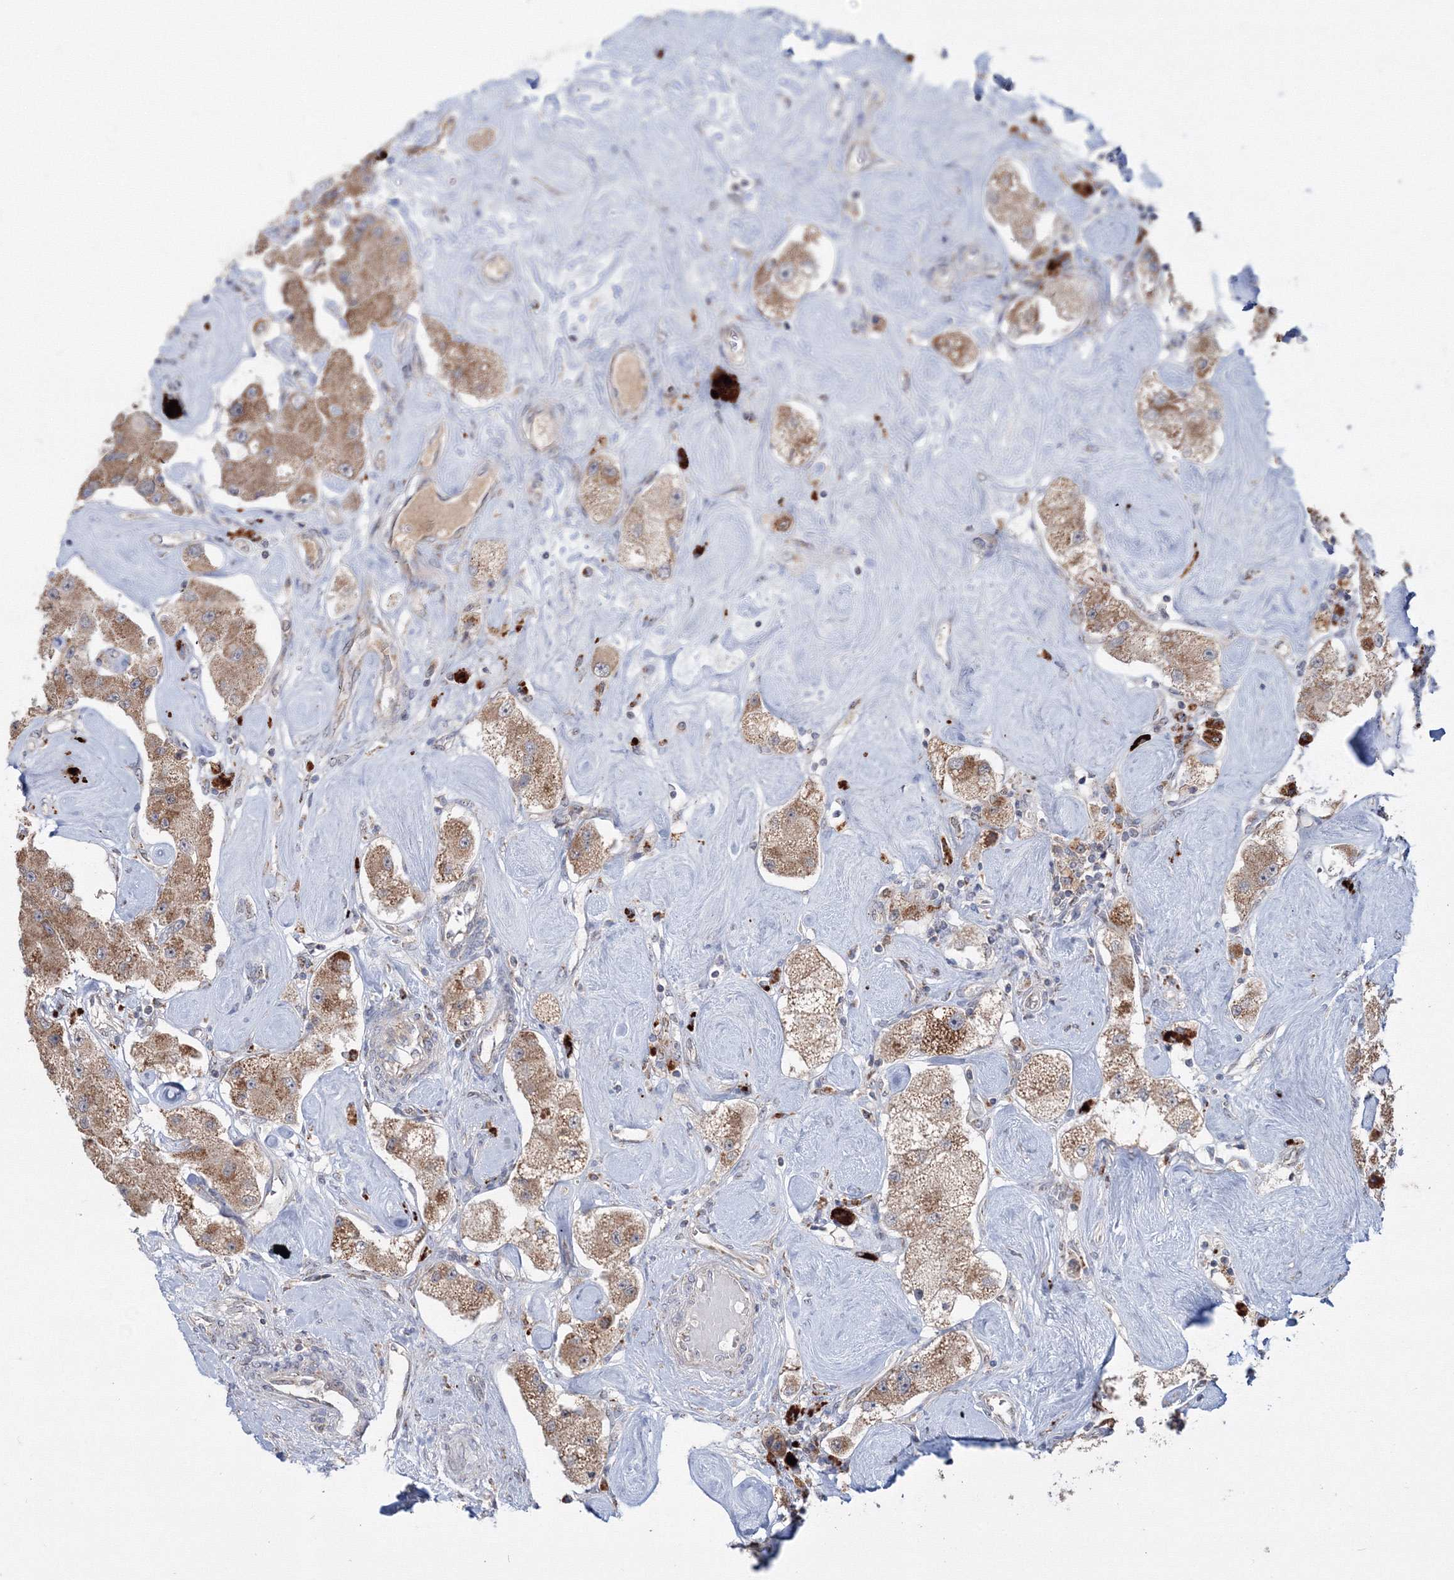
{"staining": {"intensity": "moderate", "quantity": ">75%", "location": "cytoplasmic/membranous"}, "tissue": "carcinoid", "cell_type": "Tumor cells", "image_type": "cancer", "snomed": [{"axis": "morphology", "description": "Carcinoid, malignant, NOS"}, {"axis": "topography", "description": "Pancreas"}], "caption": "Carcinoid stained for a protein reveals moderate cytoplasmic/membranous positivity in tumor cells. The staining was performed using DAB to visualize the protein expression in brown, while the nuclei were stained in blue with hematoxylin (Magnification: 20x).", "gene": "PEX13", "patient": {"sex": "male", "age": 41}}